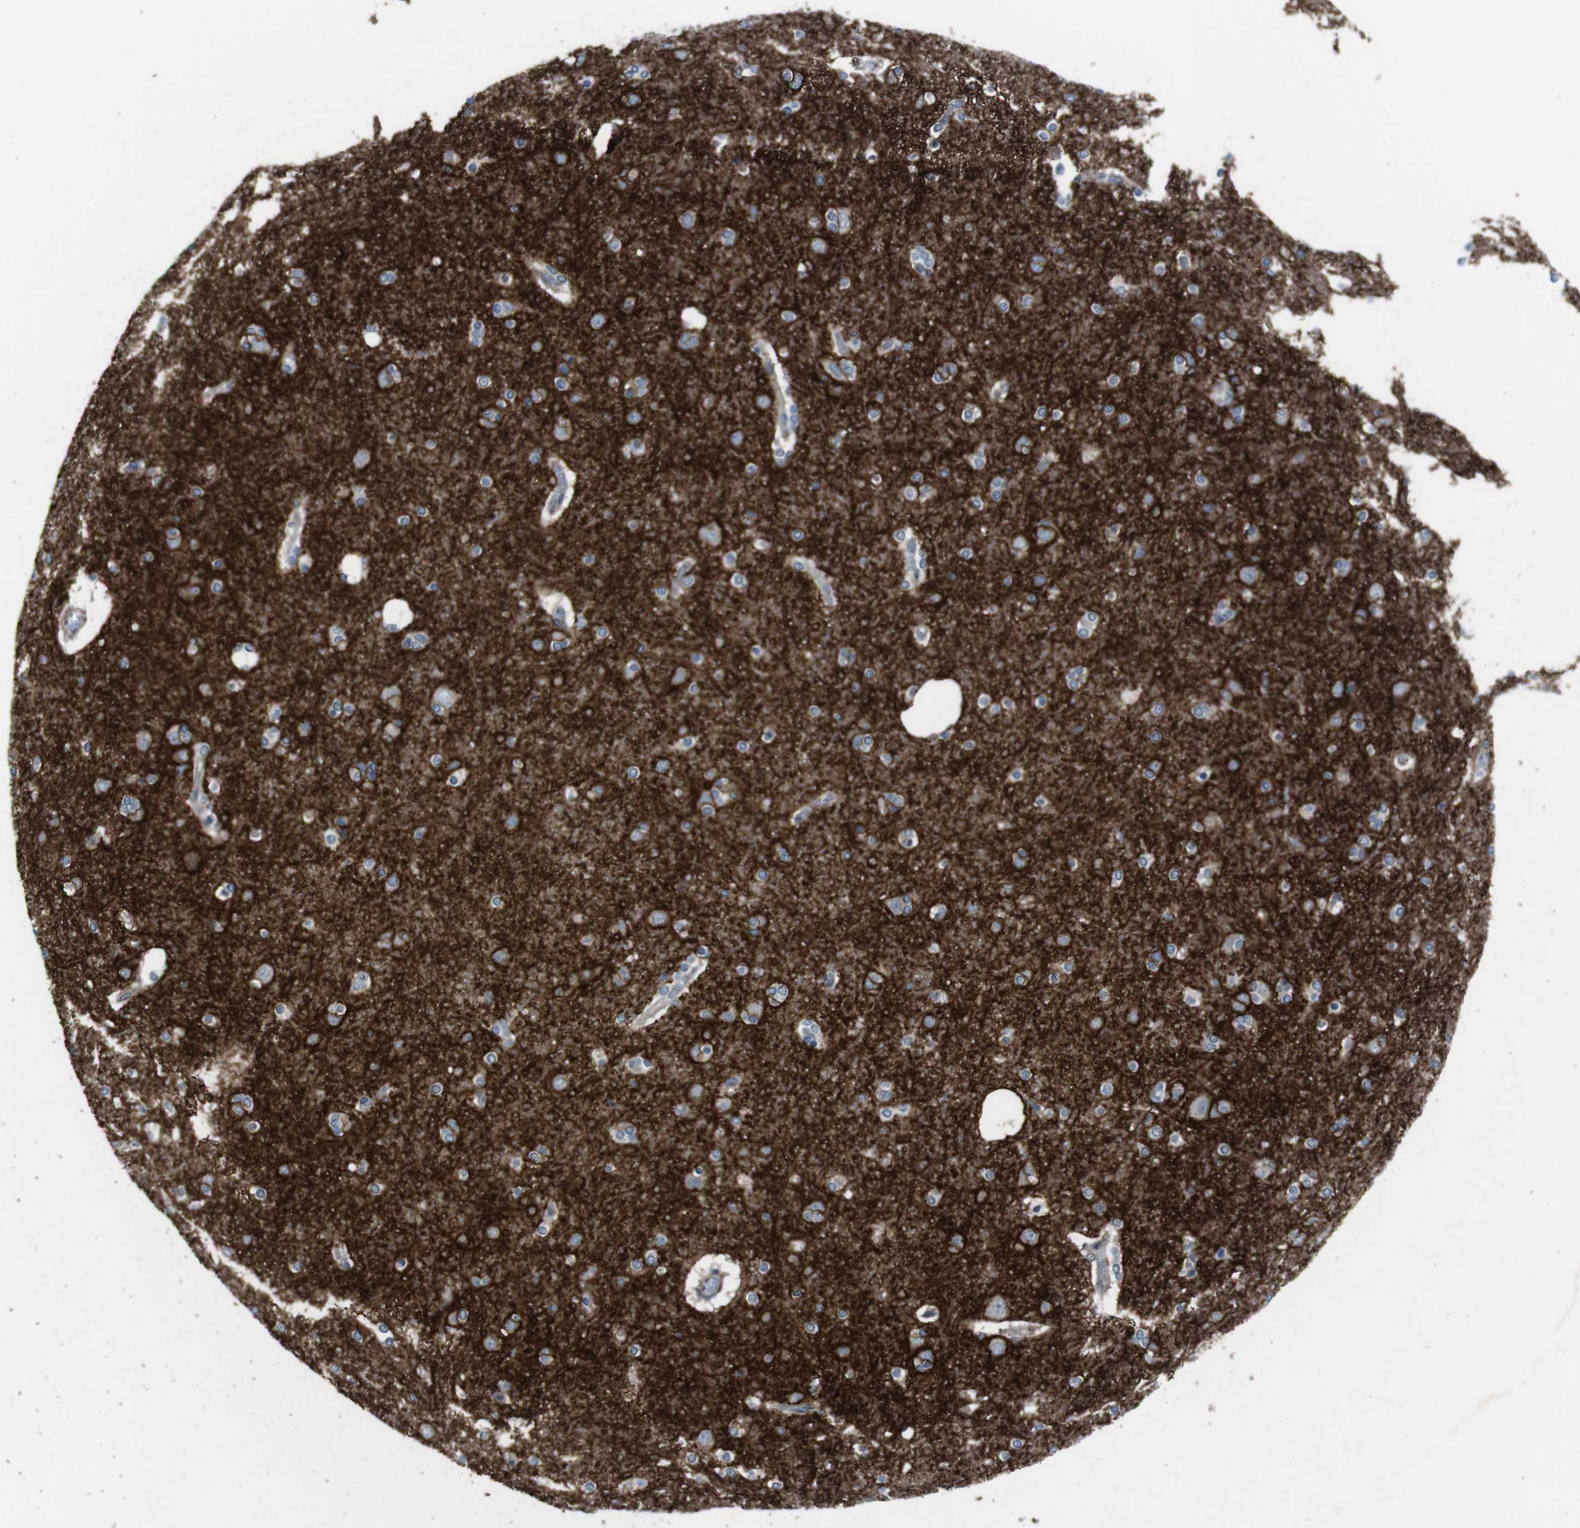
{"staining": {"intensity": "negative", "quantity": "none", "location": "none"}, "tissue": "cerebral cortex", "cell_type": "Endothelial cells", "image_type": "normal", "snomed": [{"axis": "morphology", "description": "Normal tissue, NOS"}, {"axis": "topography", "description": "Cerebral cortex"}], "caption": "An image of cerebral cortex stained for a protein demonstrates no brown staining in endothelial cells.", "gene": "ATP2B1", "patient": {"sex": "female", "age": 54}}